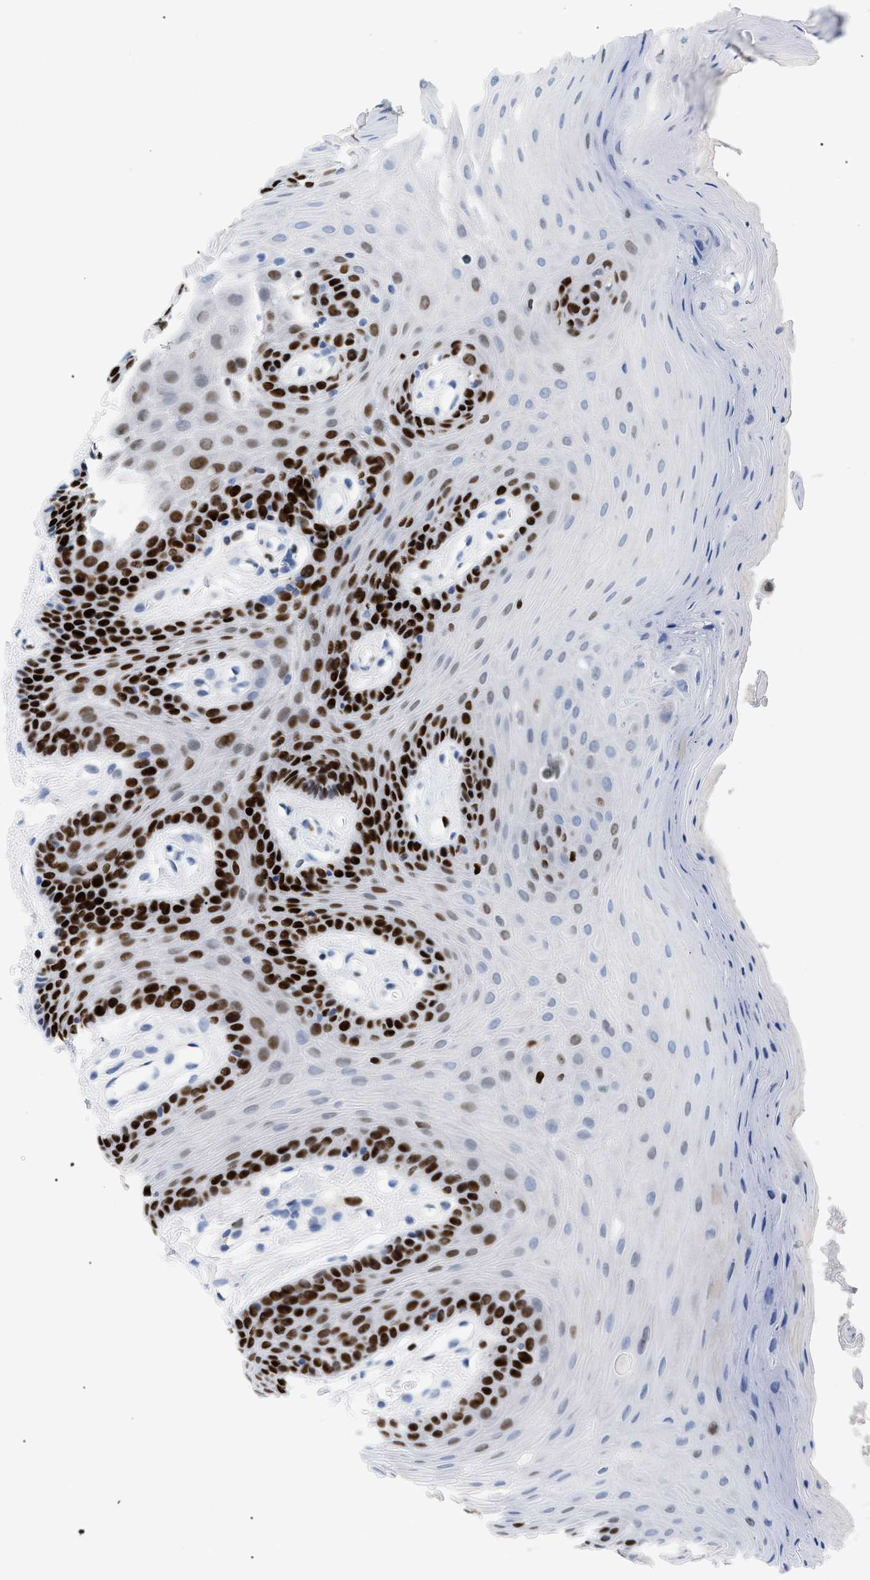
{"staining": {"intensity": "strong", "quantity": "25%-75%", "location": "nuclear"}, "tissue": "oral mucosa", "cell_type": "Squamous epithelial cells", "image_type": "normal", "snomed": [{"axis": "morphology", "description": "Normal tissue, NOS"}, {"axis": "morphology", "description": "Squamous cell carcinoma, NOS"}, {"axis": "topography", "description": "Skeletal muscle"}, {"axis": "topography", "description": "Adipose tissue"}, {"axis": "topography", "description": "Vascular tissue"}, {"axis": "topography", "description": "Oral tissue"}, {"axis": "topography", "description": "Peripheral nerve tissue"}, {"axis": "topography", "description": "Head-Neck"}], "caption": "The image displays immunohistochemical staining of unremarkable oral mucosa. There is strong nuclear expression is identified in about 25%-75% of squamous epithelial cells. (DAB IHC, brown staining for protein, blue staining for nuclei).", "gene": "MCM7", "patient": {"sex": "male", "age": 71}}